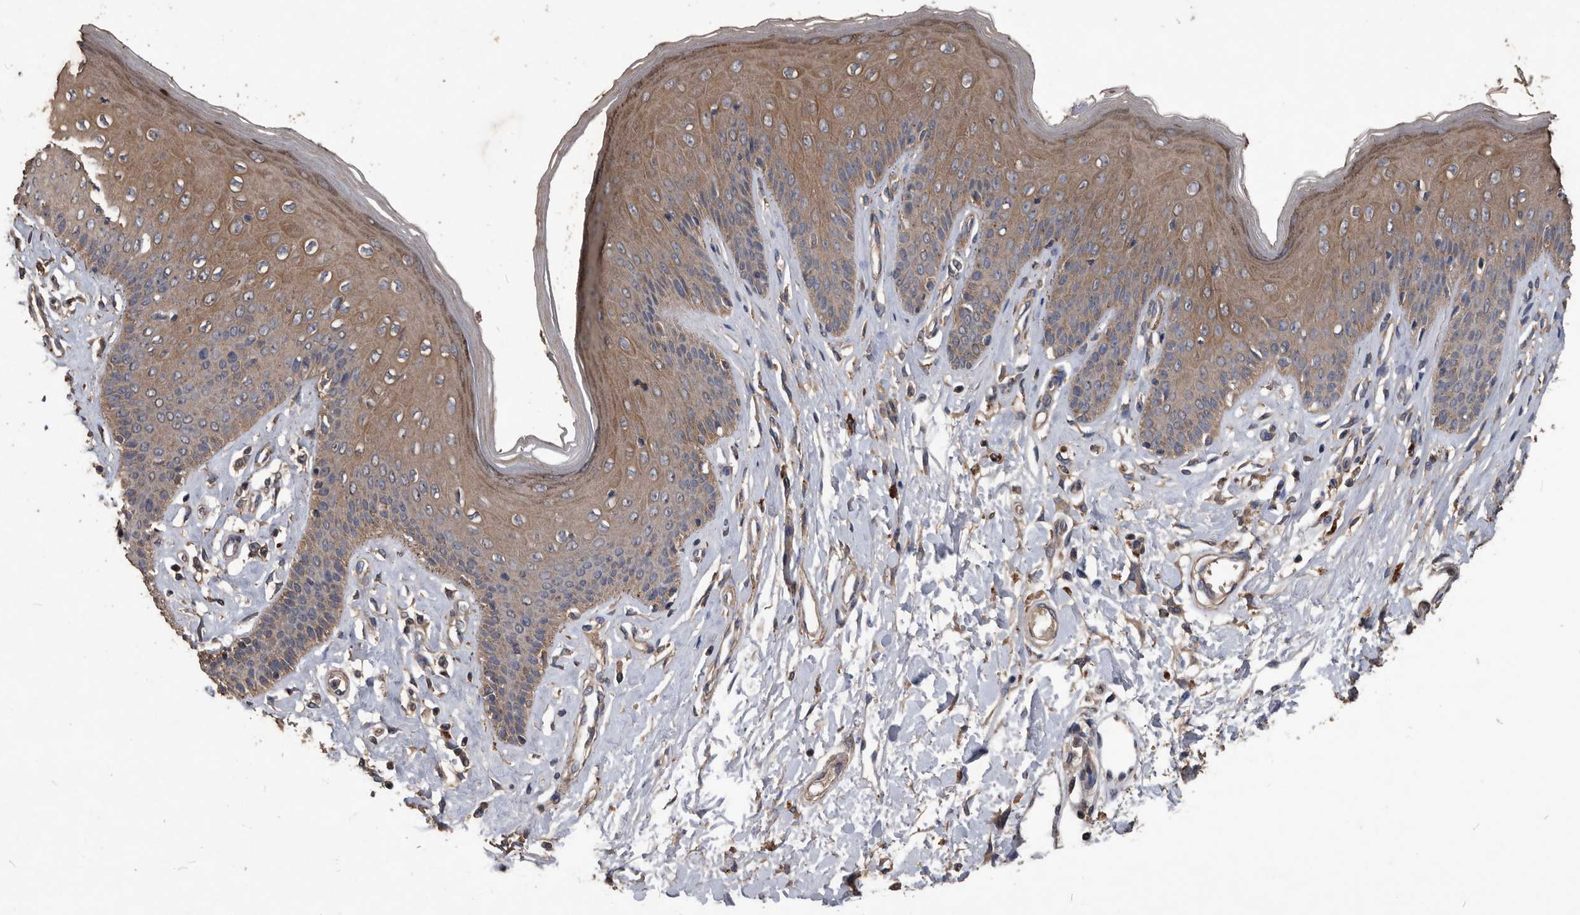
{"staining": {"intensity": "moderate", "quantity": "25%-75%", "location": "cytoplasmic/membranous"}, "tissue": "skin", "cell_type": "Epidermal cells", "image_type": "normal", "snomed": [{"axis": "morphology", "description": "Normal tissue, NOS"}, {"axis": "morphology", "description": "Squamous cell carcinoma, NOS"}, {"axis": "topography", "description": "Vulva"}], "caption": "Epidermal cells reveal medium levels of moderate cytoplasmic/membranous positivity in about 25%-75% of cells in unremarkable human skin.", "gene": "NRBP1", "patient": {"sex": "female", "age": 85}}